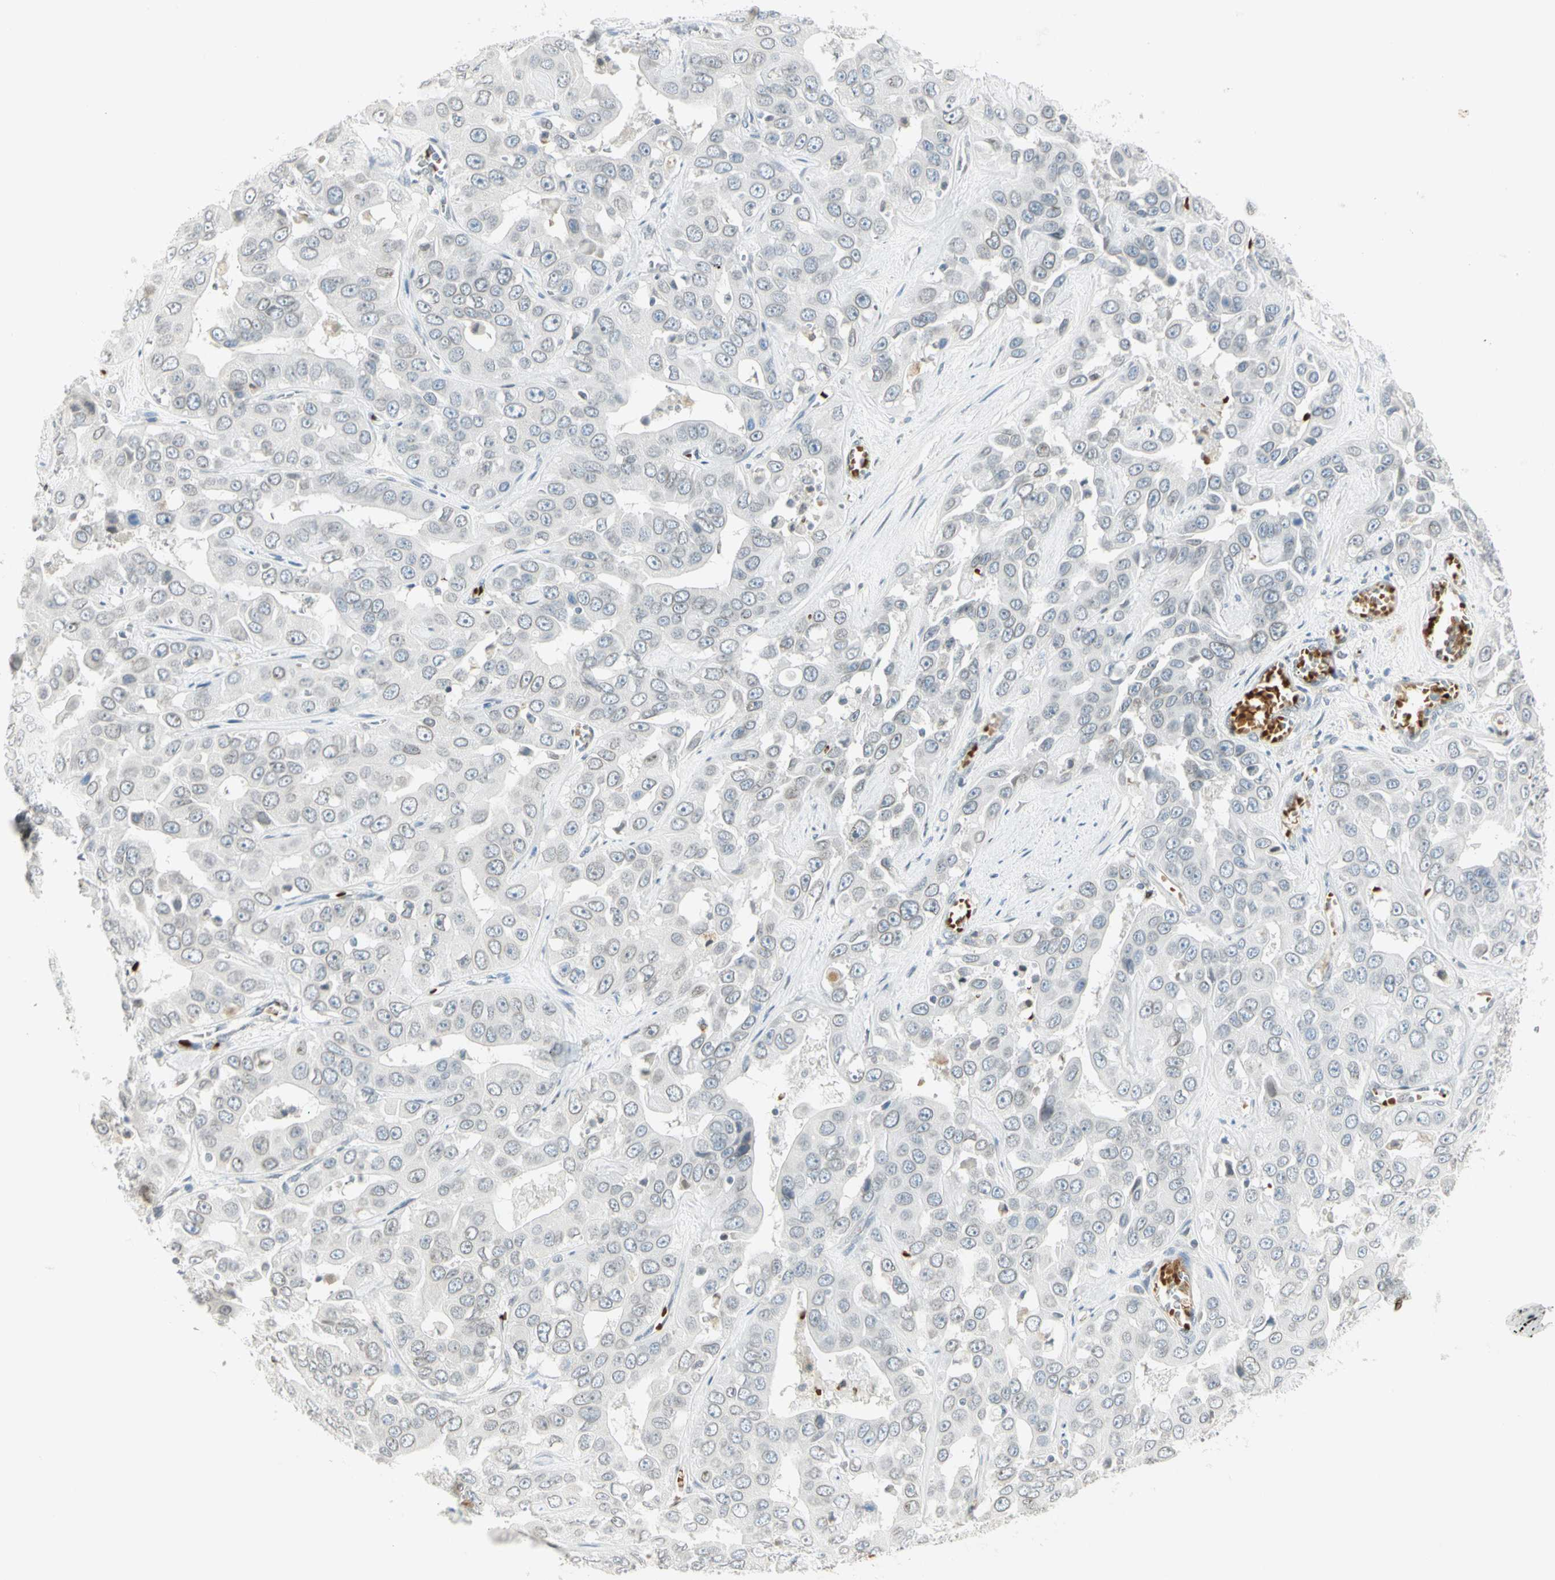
{"staining": {"intensity": "weak", "quantity": "<25%", "location": "cytoplasmic/membranous,nuclear"}, "tissue": "liver cancer", "cell_type": "Tumor cells", "image_type": "cancer", "snomed": [{"axis": "morphology", "description": "Cholangiocarcinoma"}, {"axis": "topography", "description": "Liver"}], "caption": "The immunohistochemistry (IHC) image has no significant staining in tumor cells of cholangiocarcinoma (liver) tissue. The staining was performed using DAB (3,3'-diaminobenzidine) to visualize the protein expression in brown, while the nuclei were stained in blue with hematoxylin (Magnification: 20x).", "gene": "BCAN", "patient": {"sex": "female", "age": 52}}